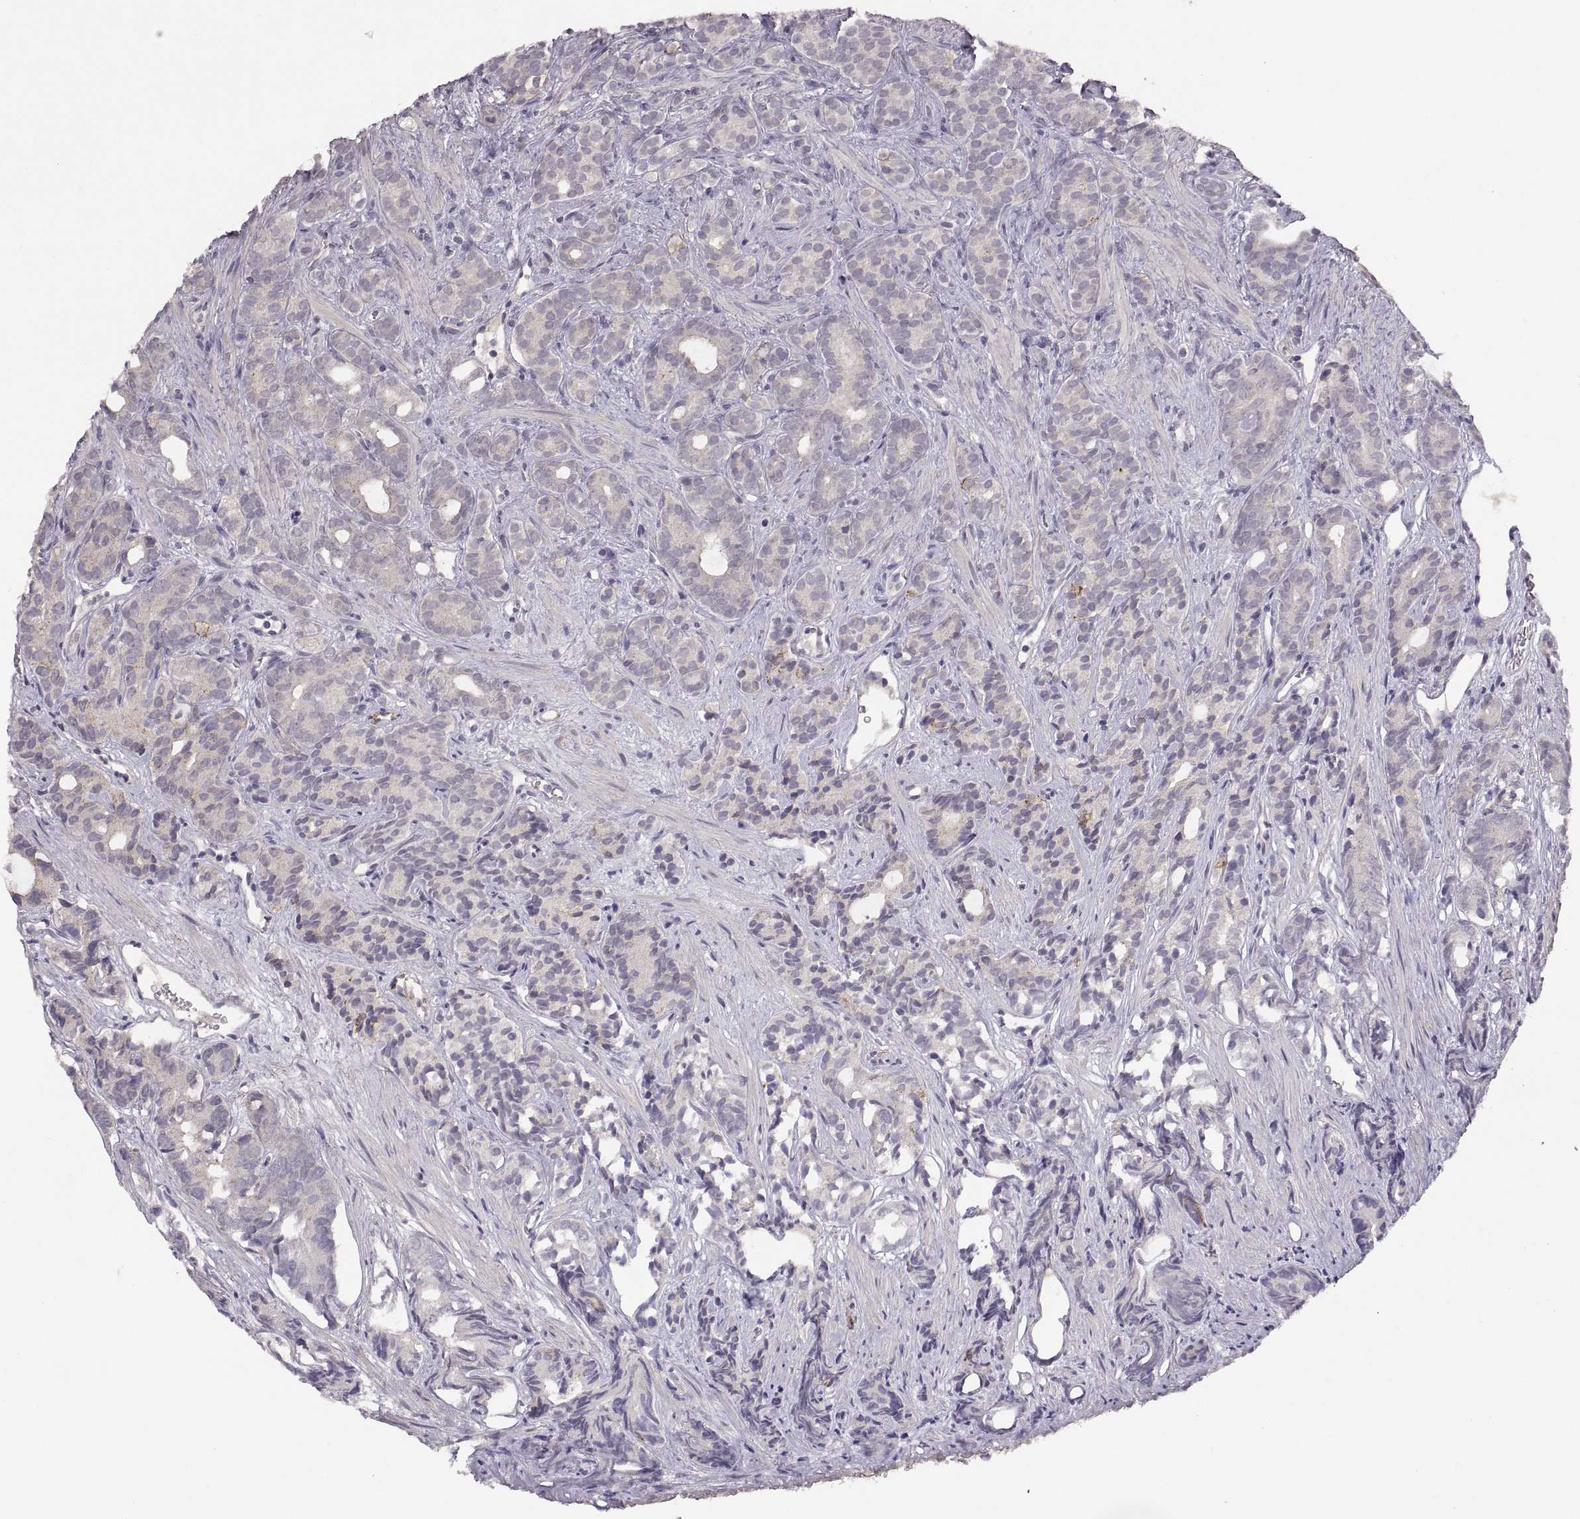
{"staining": {"intensity": "negative", "quantity": "none", "location": "none"}, "tissue": "prostate cancer", "cell_type": "Tumor cells", "image_type": "cancer", "snomed": [{"axis": "morphology", "description": "Adenocarcinoma, High grade"}, {"axis": "topography", "description": "Prostate"}], "caption": "This is an immunohistochemistry photomicrograph of prostate cancer. There is no expression in tumor cells.", "gene": "CDH2", "patient": {"sex": "male", "age": 84}}